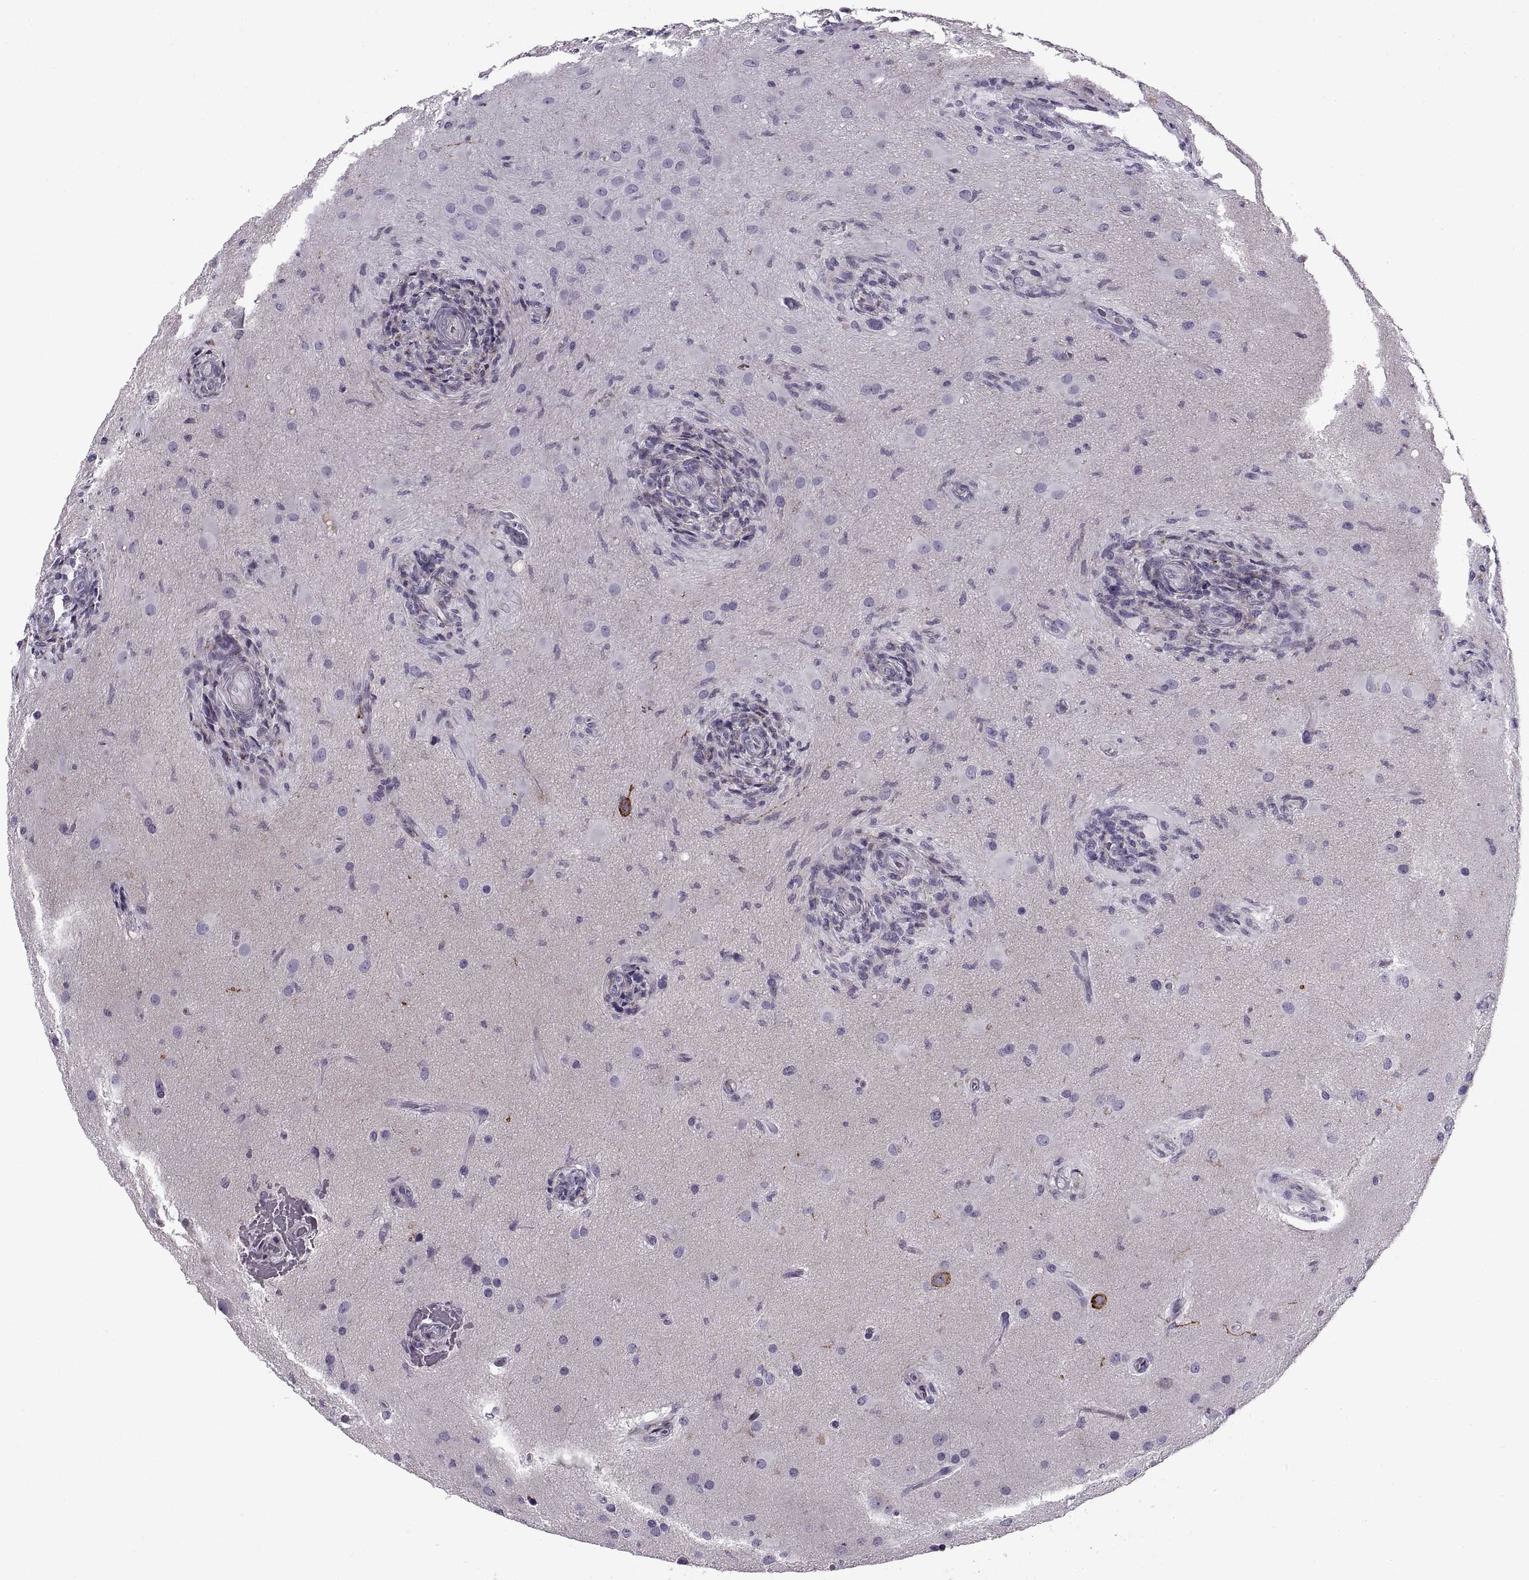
{"staining": {"intensity": "negative", "quantity": "none", "location": "none"}, "tissue": "glioma", "cell_type": "Tumor cells", "image_type": "cancer", "snomed": [{"axis": "morphology", "description": "Glioma, malignant, High grade"}, {"axis": "topography", "description": "Brain"}], "caption": "DAB immunohistochemical staining of human high-grade glioma (malignant) shows no significant expression in tumor cells.", "gene": "CALCR", "patient": {"sex": "male", "age": 68}}